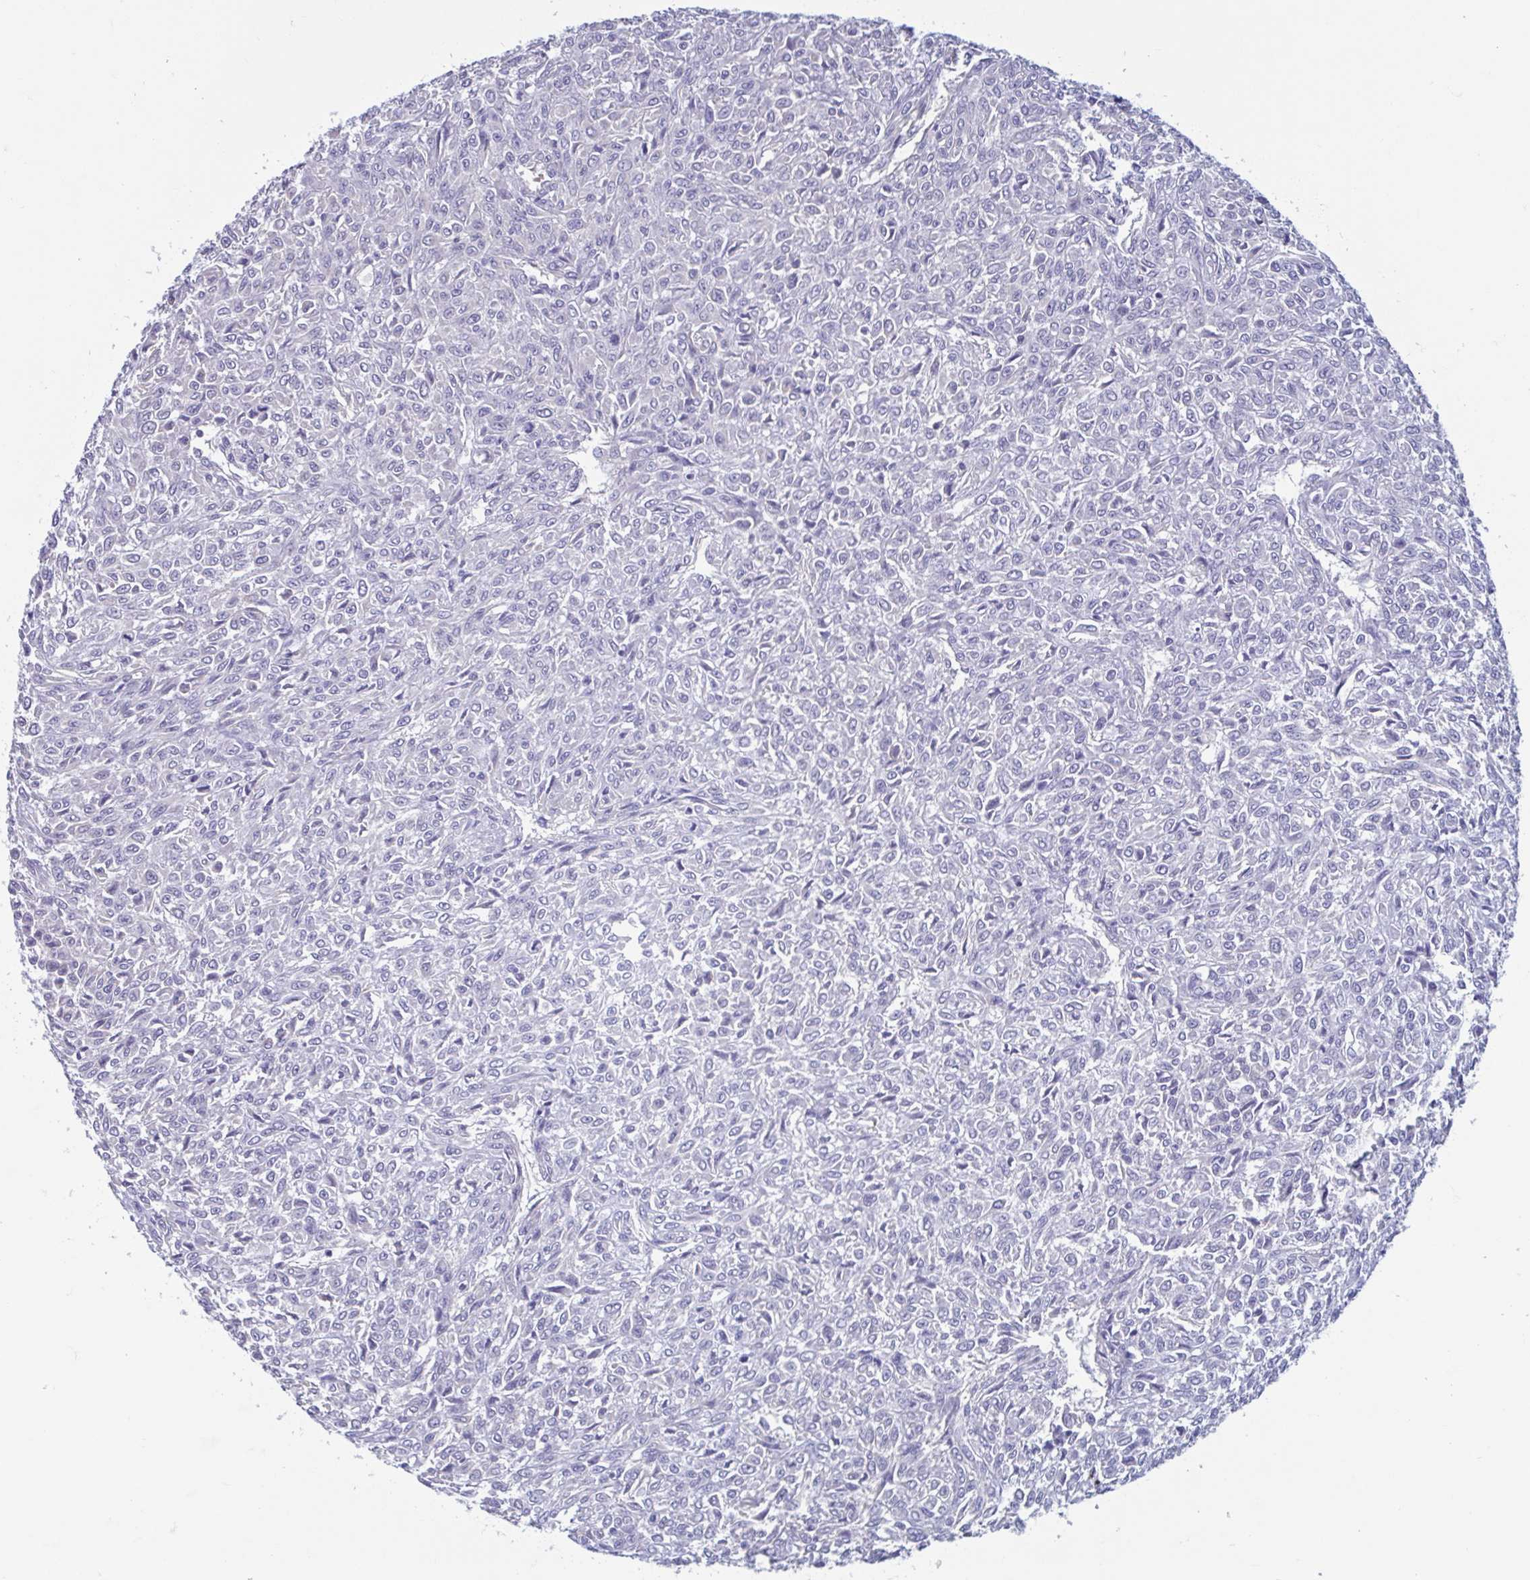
{"staining": {"intensity": "negative", "quantity": "none", "location": "none"}, "tissue": "renal cancer", "cell_type": "Tumor cells", "image_type": "cancer", "snomed": [{"axis": "morphology", "description": "Adenocarcinoma, NOS"}, {"axis": "topography", "description": "Kidney"}], "caption": "Histopathology image shows no significant protein staining in tumor cells of renal adenocarcinoma.", "gene": "MORC4", "patient": {"sex": "male", "age": 58}}